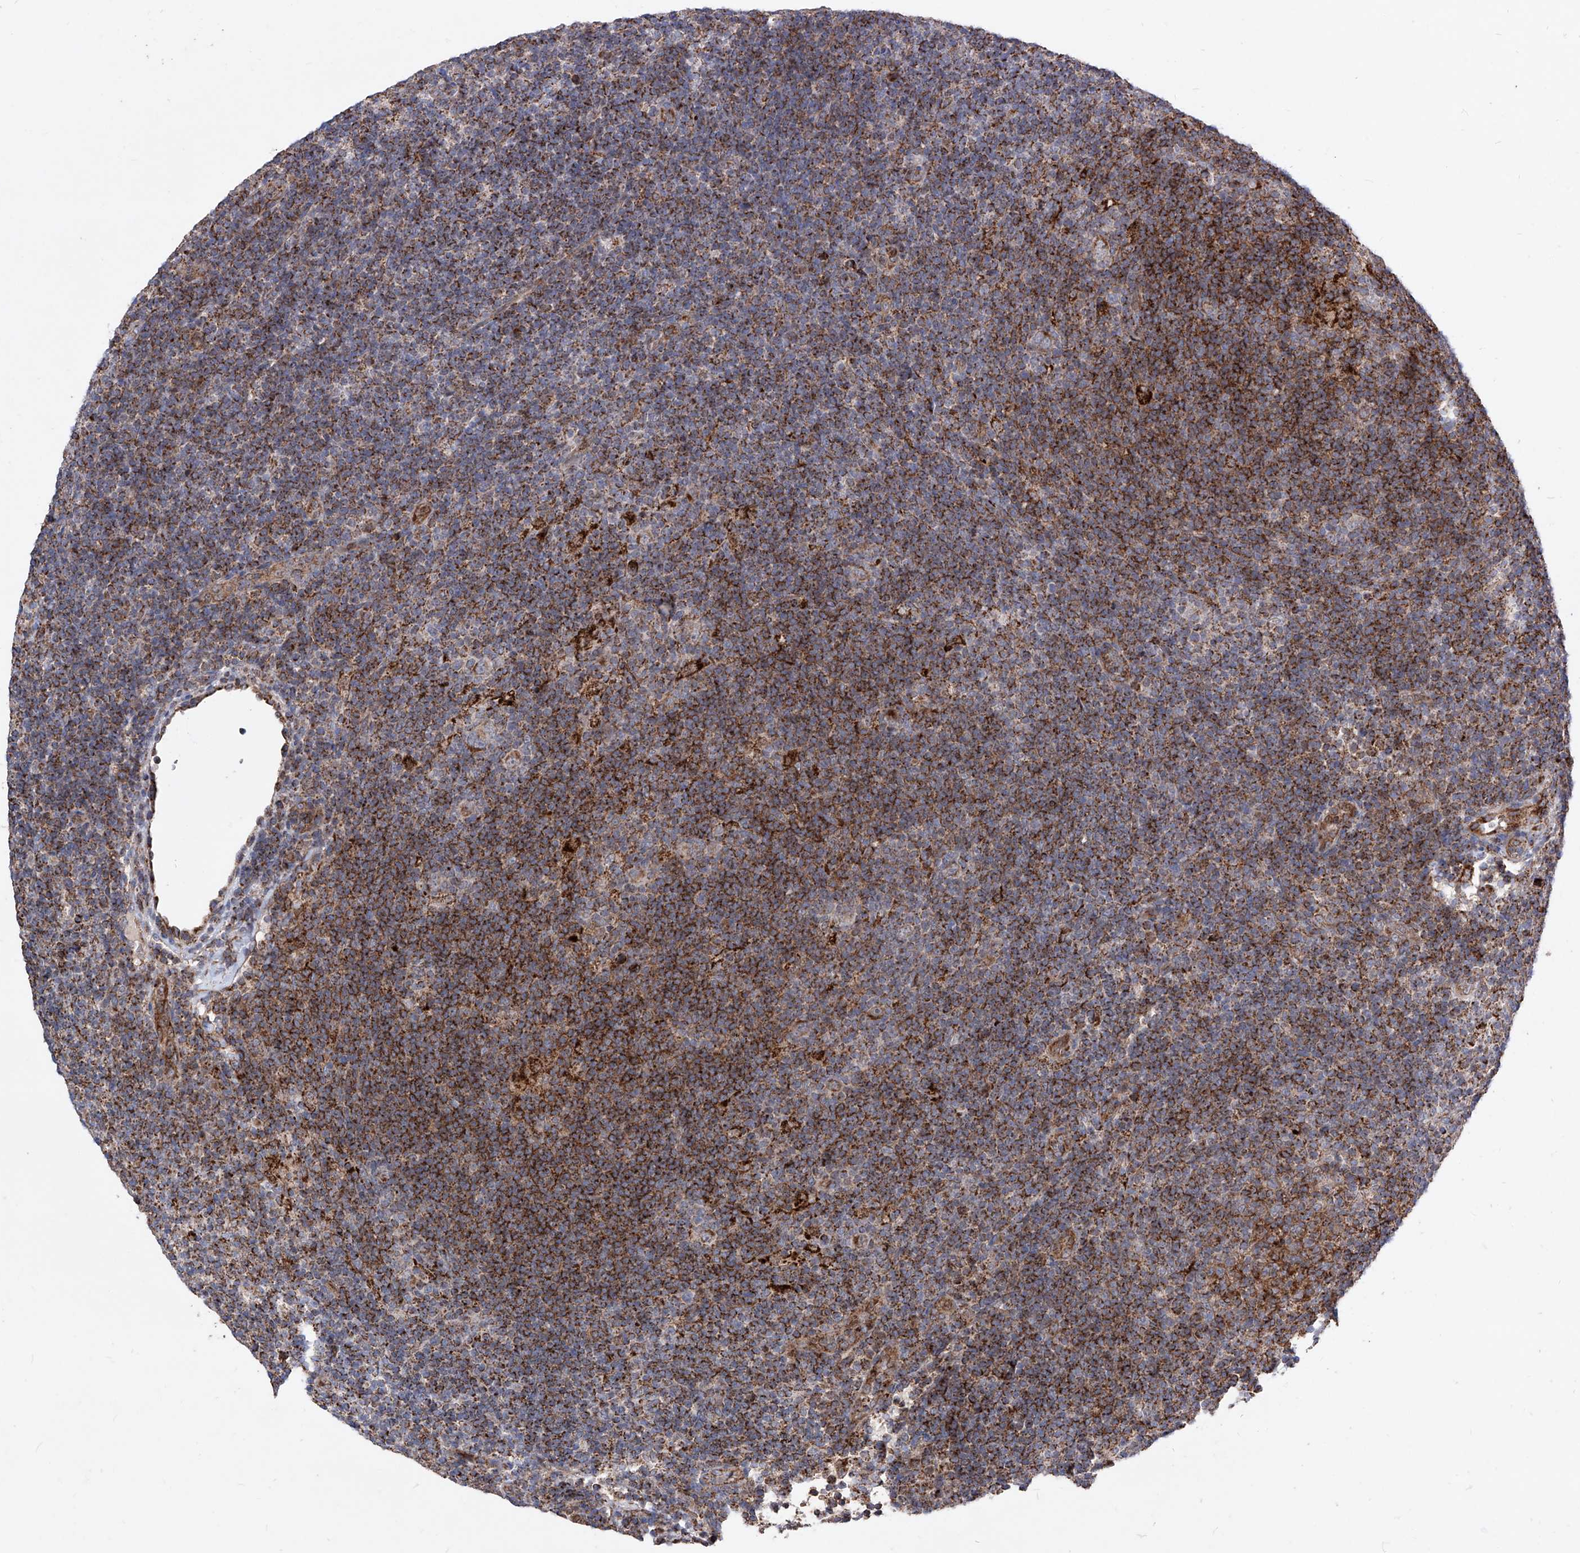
{"staining": {"intensity": "moderate", "quantity": ">75%", "location": "cytoplasmic/membranous"}, "tissue": "lymphoma", "cell_type": "Tumor cells", "image_type": "cancer", "snomed": [{"axis": "morphology", "description": "Hodgkin's disease, NOS"}, {"axis": "topography", "description": "Lymph node"}], "caption": "Hodgkin's disease stained with a brown dye exhibits moderate cytoplasmic/membranous positive positivity in approximately >75% of tumor cells.", "gene": "SEMA6A", "patient": {"sex": "female", "age": 57}}